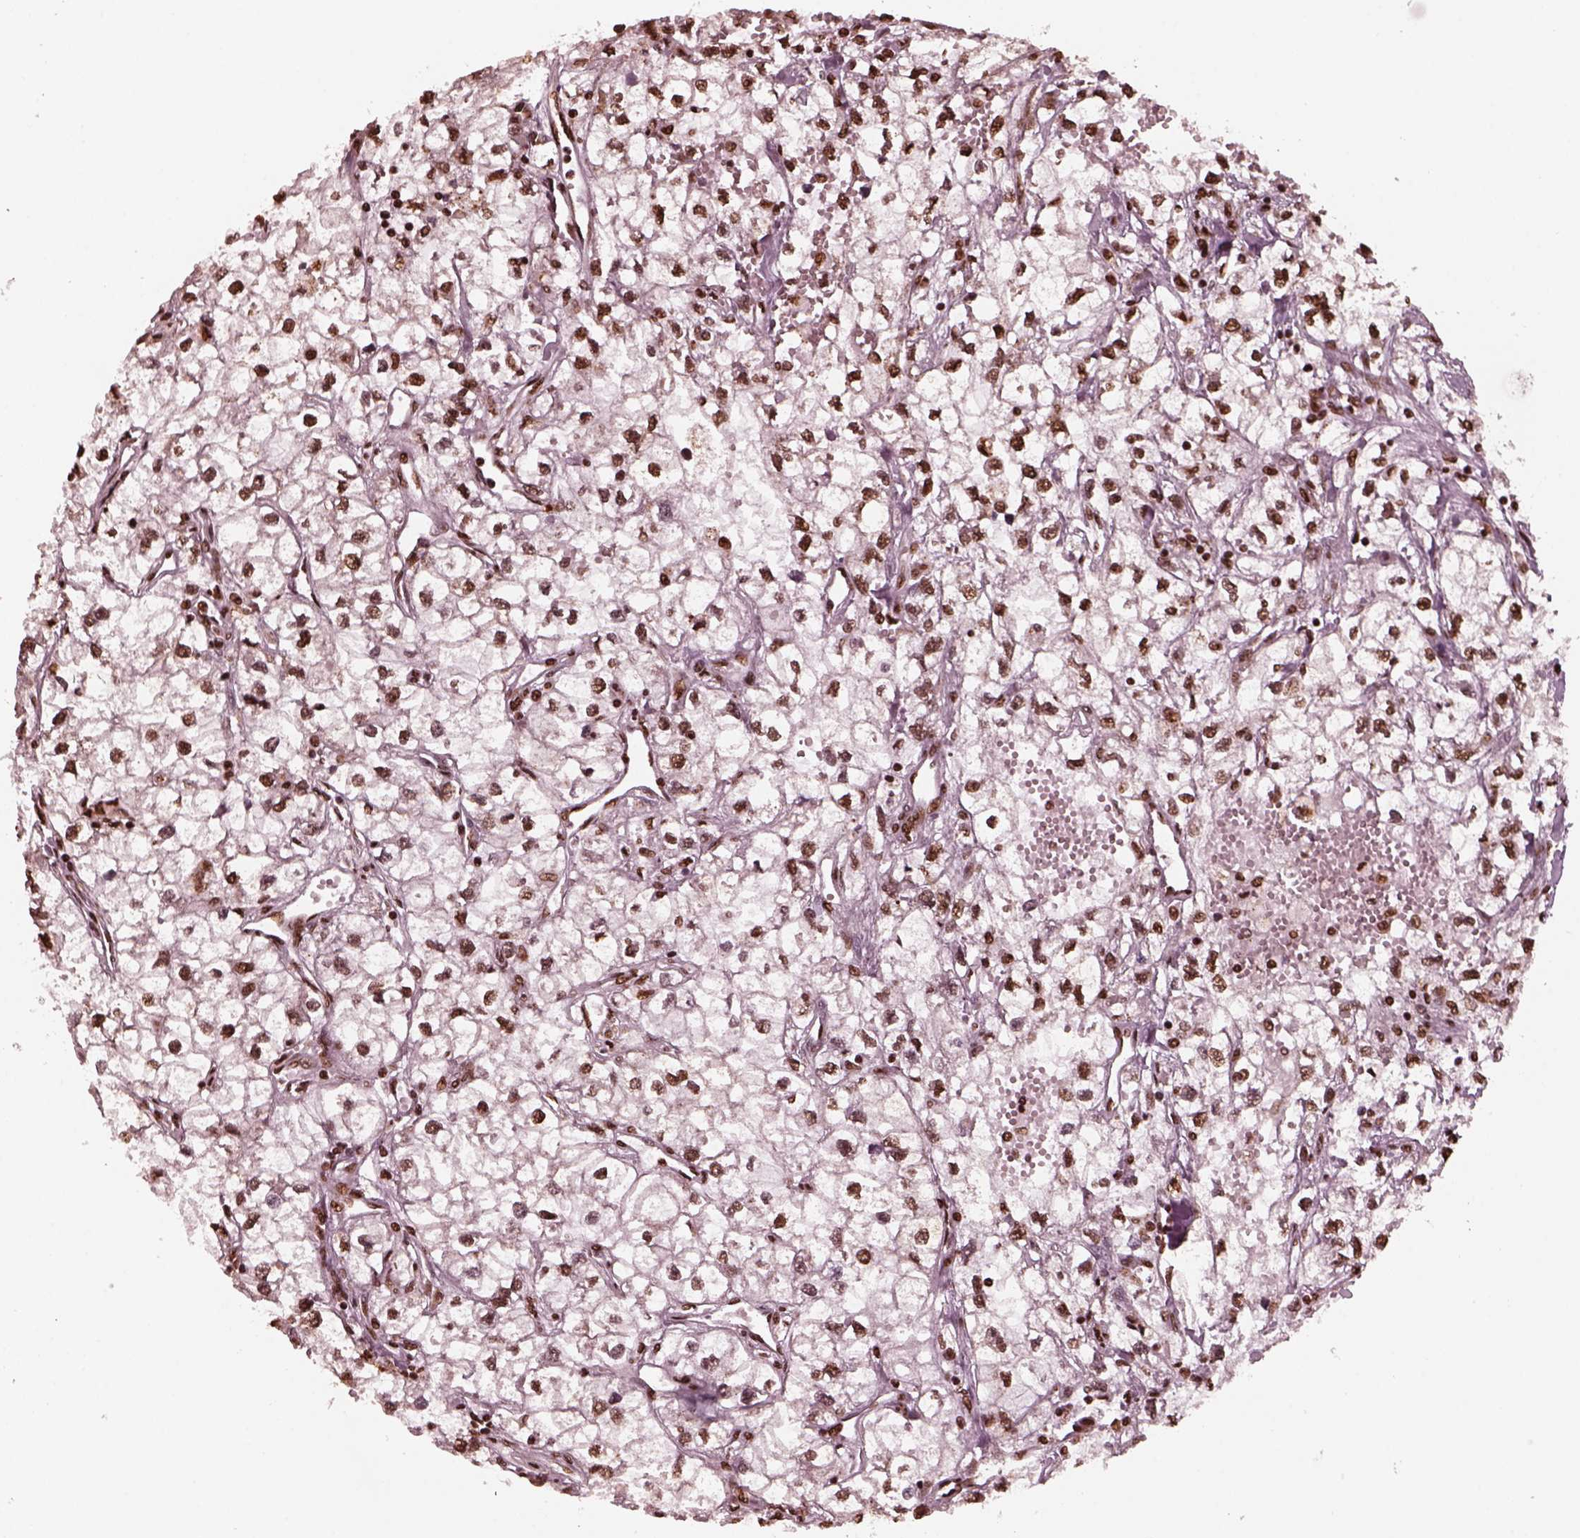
{"staining": {"intensity": "moderate", "quantity": ">75%", "location": "nuclear"}, "tissue": "renal cancer", "cell_type": "Tumor cells", "image_type": "cancer", "snomed": [{"axis": "morphology", "description": "Adenocarcinoma, NOS"}, {"axis": "topography", "description": "Kidney"}], "caption": "Brown immunohistochemical staining in renal adenocarcinoma reveals moderate nuclear staining in about >75% of tumor cells.", "gene": "NSD1", "patient": {"sex": "male", "age": 59}}